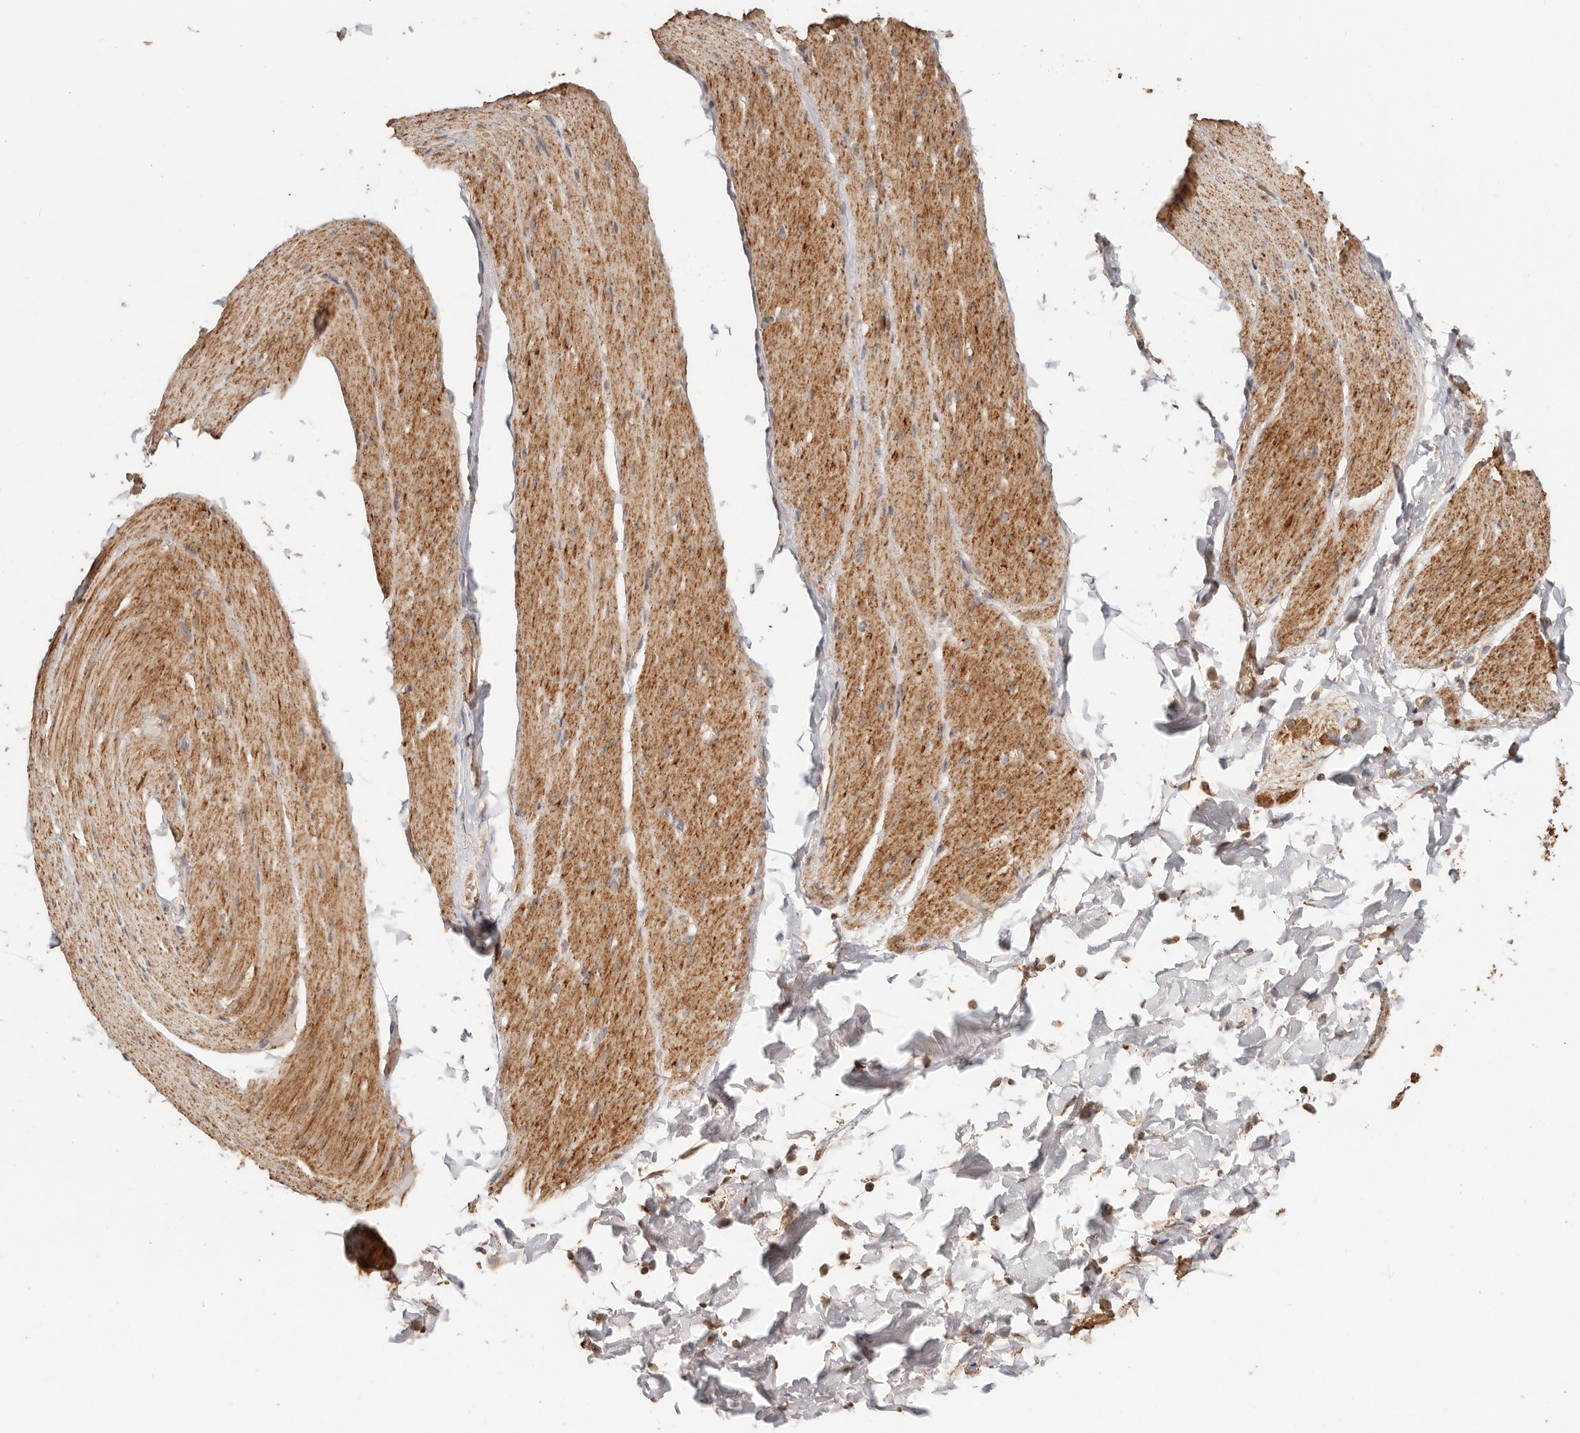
{"staining": {"intensity": "moderate", "quantity": ">75%", "location": "cytoplasmic/membranous"}, "tissue": "smooth muscle", "cell_type": "Smooth muscle cells", "image_type": "normal", "snomed": [{"axis": "morphology", "description": "Normal tissue, NOS"}, {"axis": "topography", "description": "Smooth muscle"}, {"axis": "topography", "description": "Small intestine"}], "caption": "Moderate cytoplasmic/membranous expression is seen in about >75% of smooth muscle cells in normal smooth muscle. (DAB IHC, brown staining for protein, blue staining for nuclei).", "gene": "NDUFB11", "patient": {"sex": "female", "age": 84}}